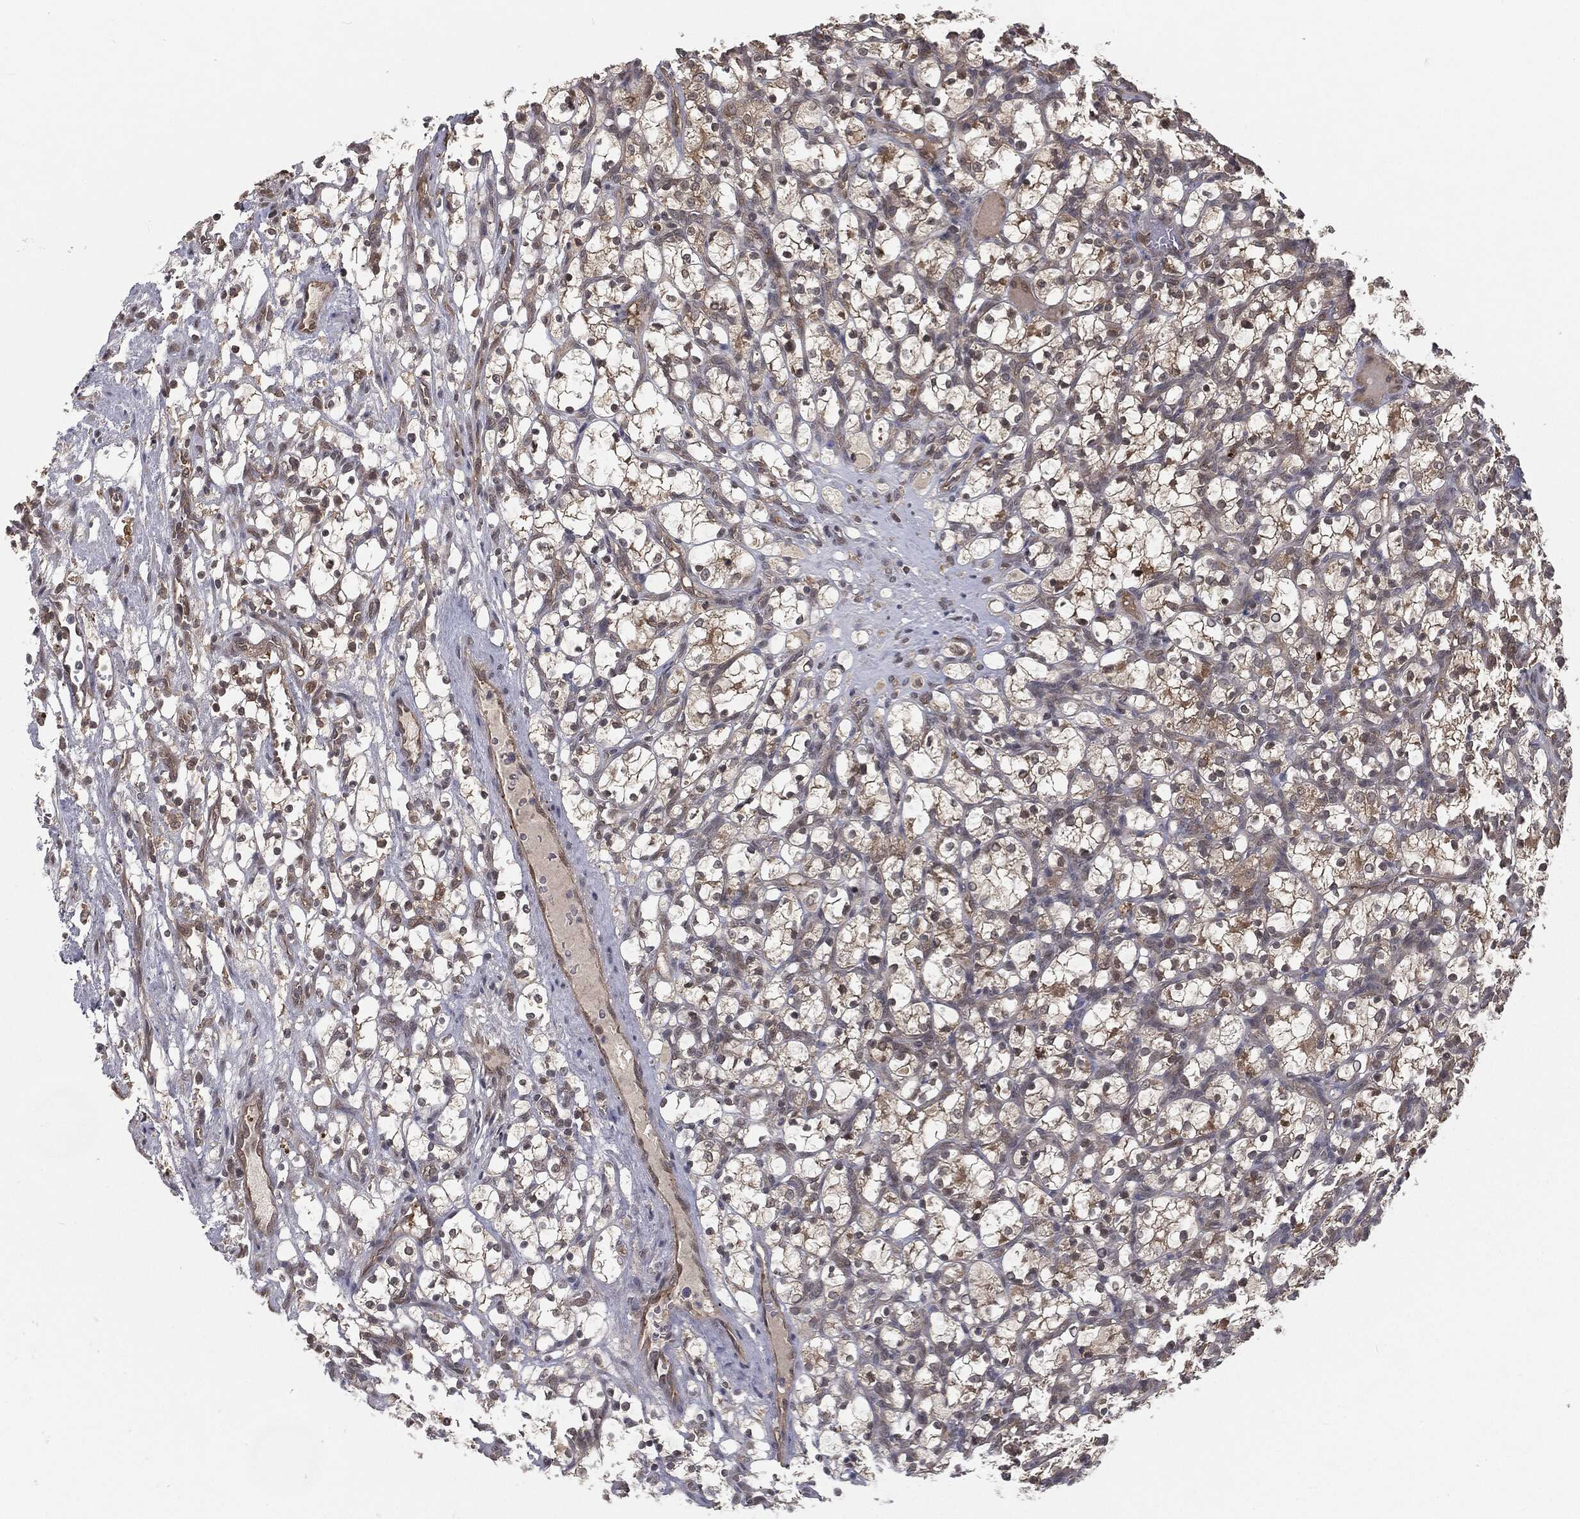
{"staining": {"intensity": "weak", "quantity": "25%-75%", "location": "cytoplasmic/membranous"}, "tissue": "renal cancer", "cell_type": "Tumor cells", "image_type": "cancer", "snomed": [{"axis": "morphology", "description": "Adenocarcinoma, NOS"}, {"axis": "topography", "description": "Kidney"}], "caption": "An image of human renal cancer (adenocarcinoma) stained for a protein demonstrates weak cytoplasmic/membranous brown staining in tumor cells. Using DAB (3,3'-diaminobenzidine) (brown) and hematoxylin (blue) stains, captured at high magnification using brightfield microscopy.", "gene": "FBXO7", "patient": {"sex": "female", "age": 69}}